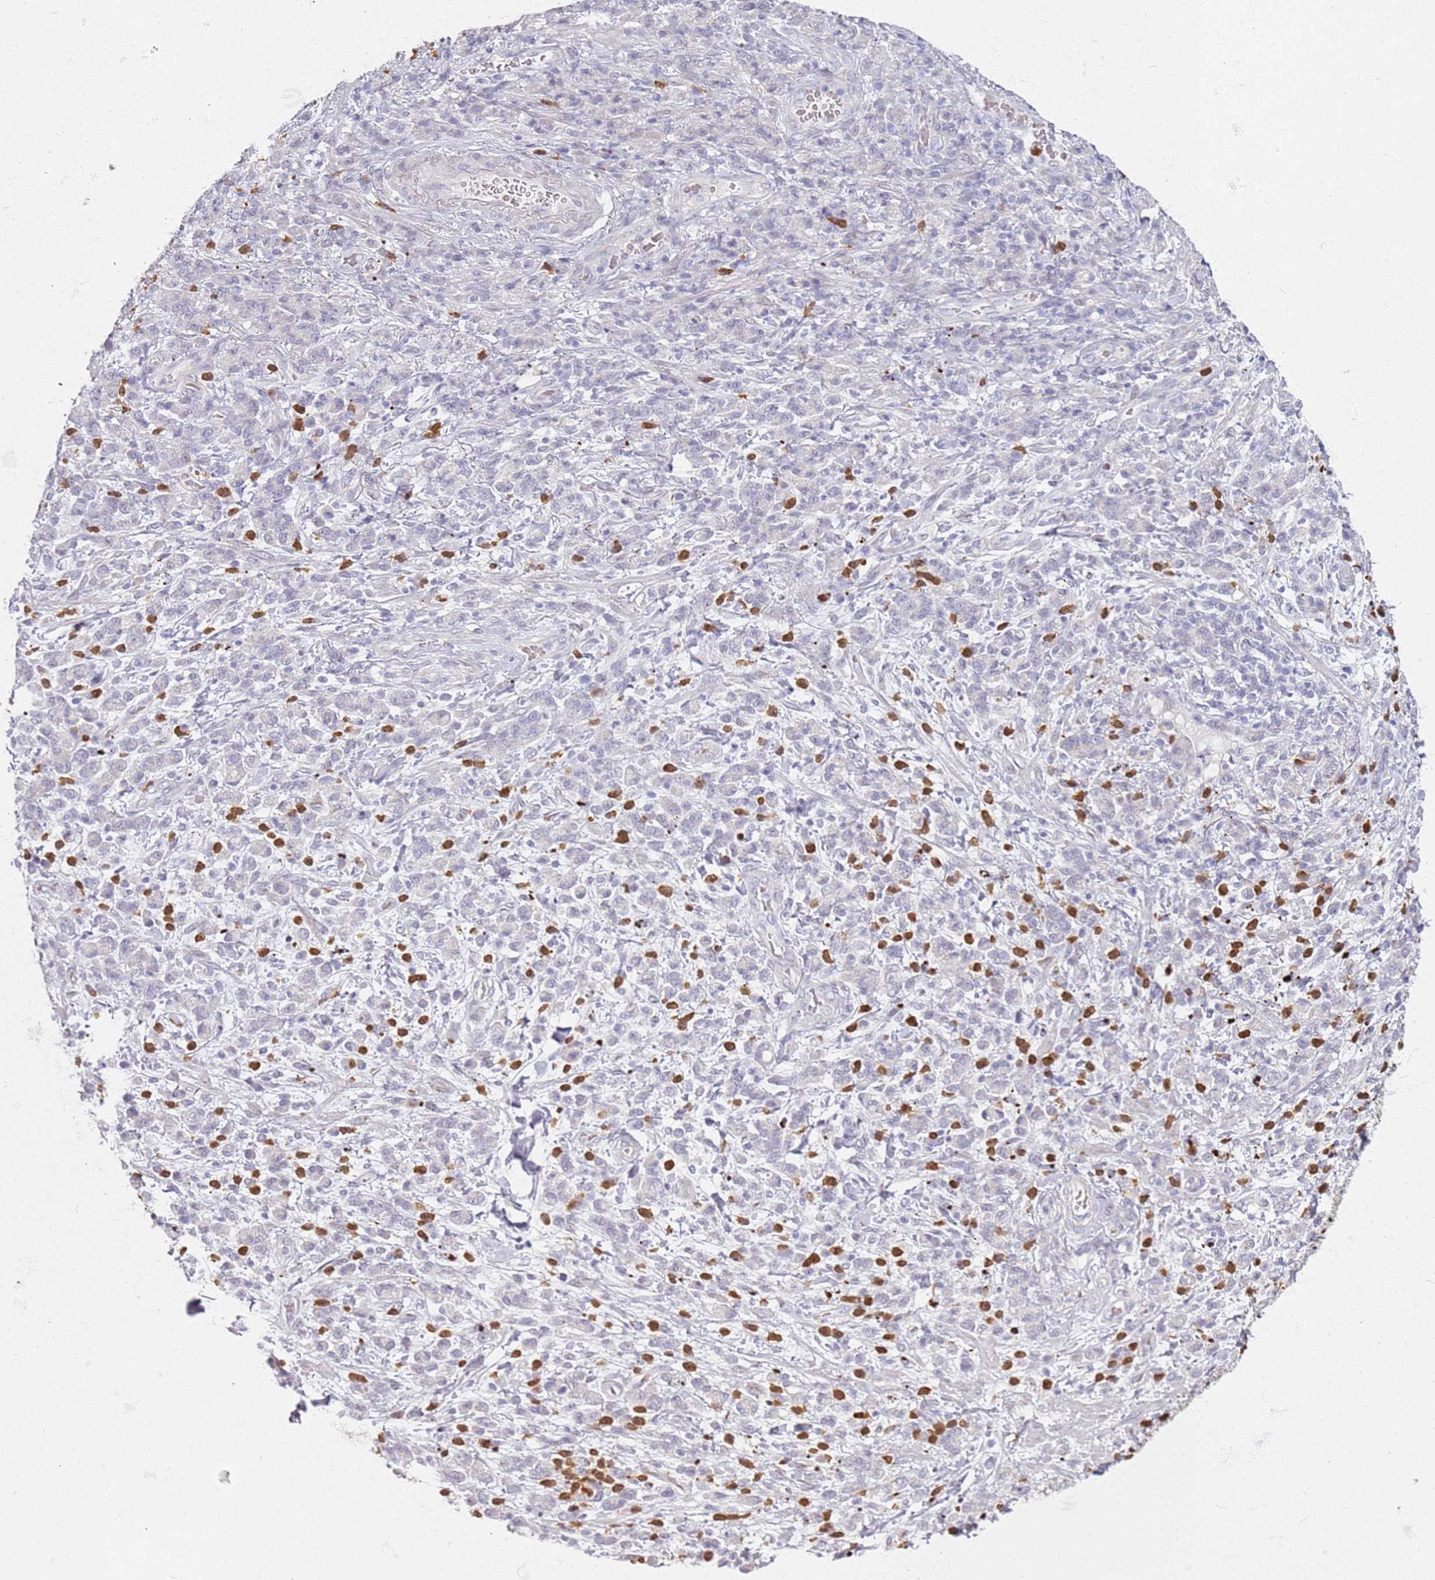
{"staining": {"intensity": "negative", "quantity": "none", "location": "none"}, "tissue": "stomach cancer", "cell_type": "Tumor cells", "image_type": "cancer", "snomed": [{"axis": "morphology", "description": "Adenocarcinoma, NOS"}, {"axis": "topography", "description": "Stomach"}], "caption": "Immunohistochemistry (IHC) of human stomach cancer exhibits no staining in tumor cells.", "gene": "CD40LG", "patient": {"sex": "male", "age": 77}}